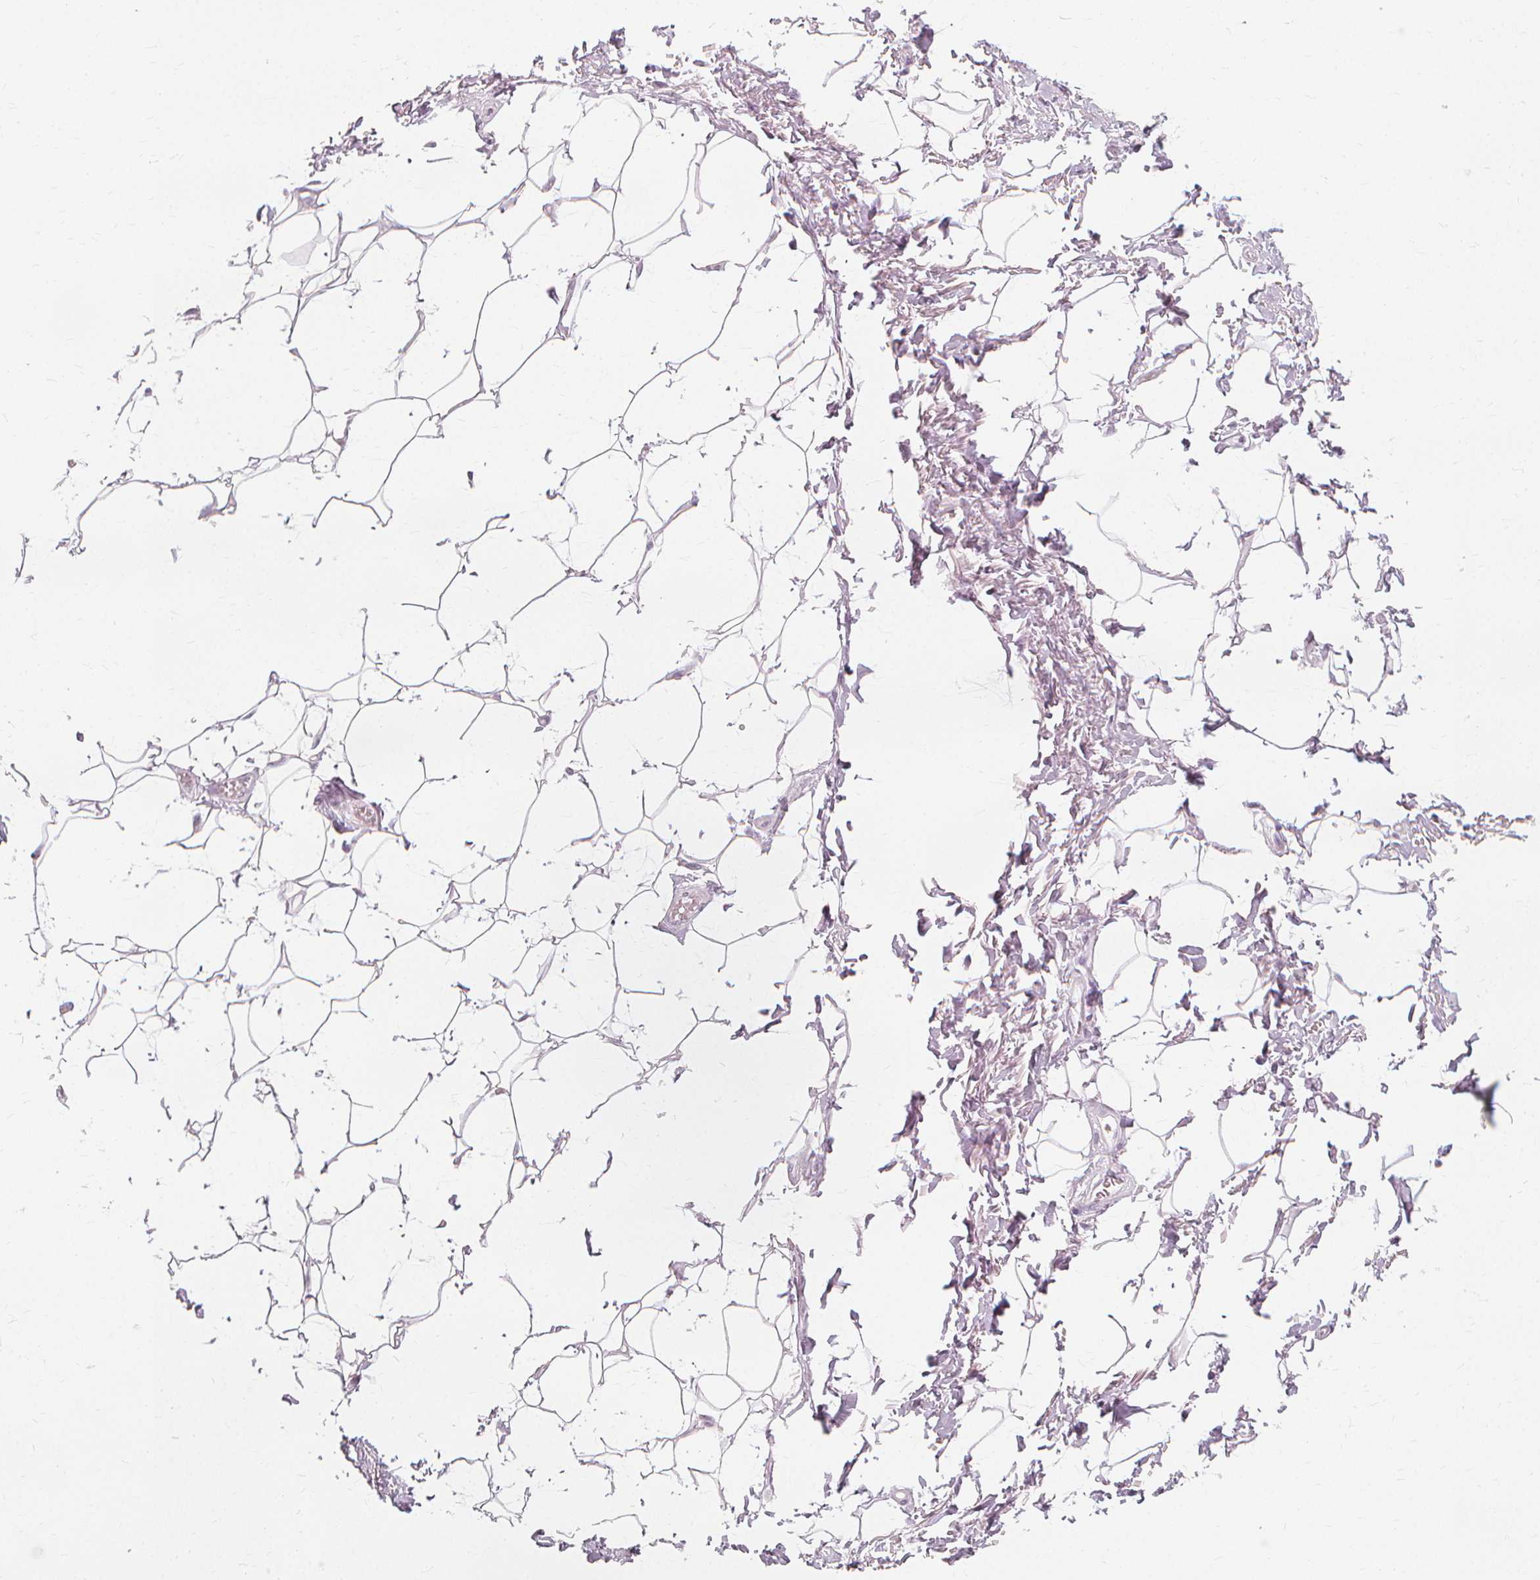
{"staining": {"intensity": "negative", "quantity": "none", "location": "none"}, "tissue": "adipose tissue", "cell_type": "Adipocytes", "image_type": "normal", "snomed": [{"axis": "morphology", "description": "Normal tissue, NOS"}, {"axis": "topography", "description": "Peripheral nerve tissue"}], "caption": "Histopathology image shows no significant protein positivity in adipocytes of normal adipose tissue.", "gene": "NXPE1", "patient": {"sex": "male", "age": 51}}